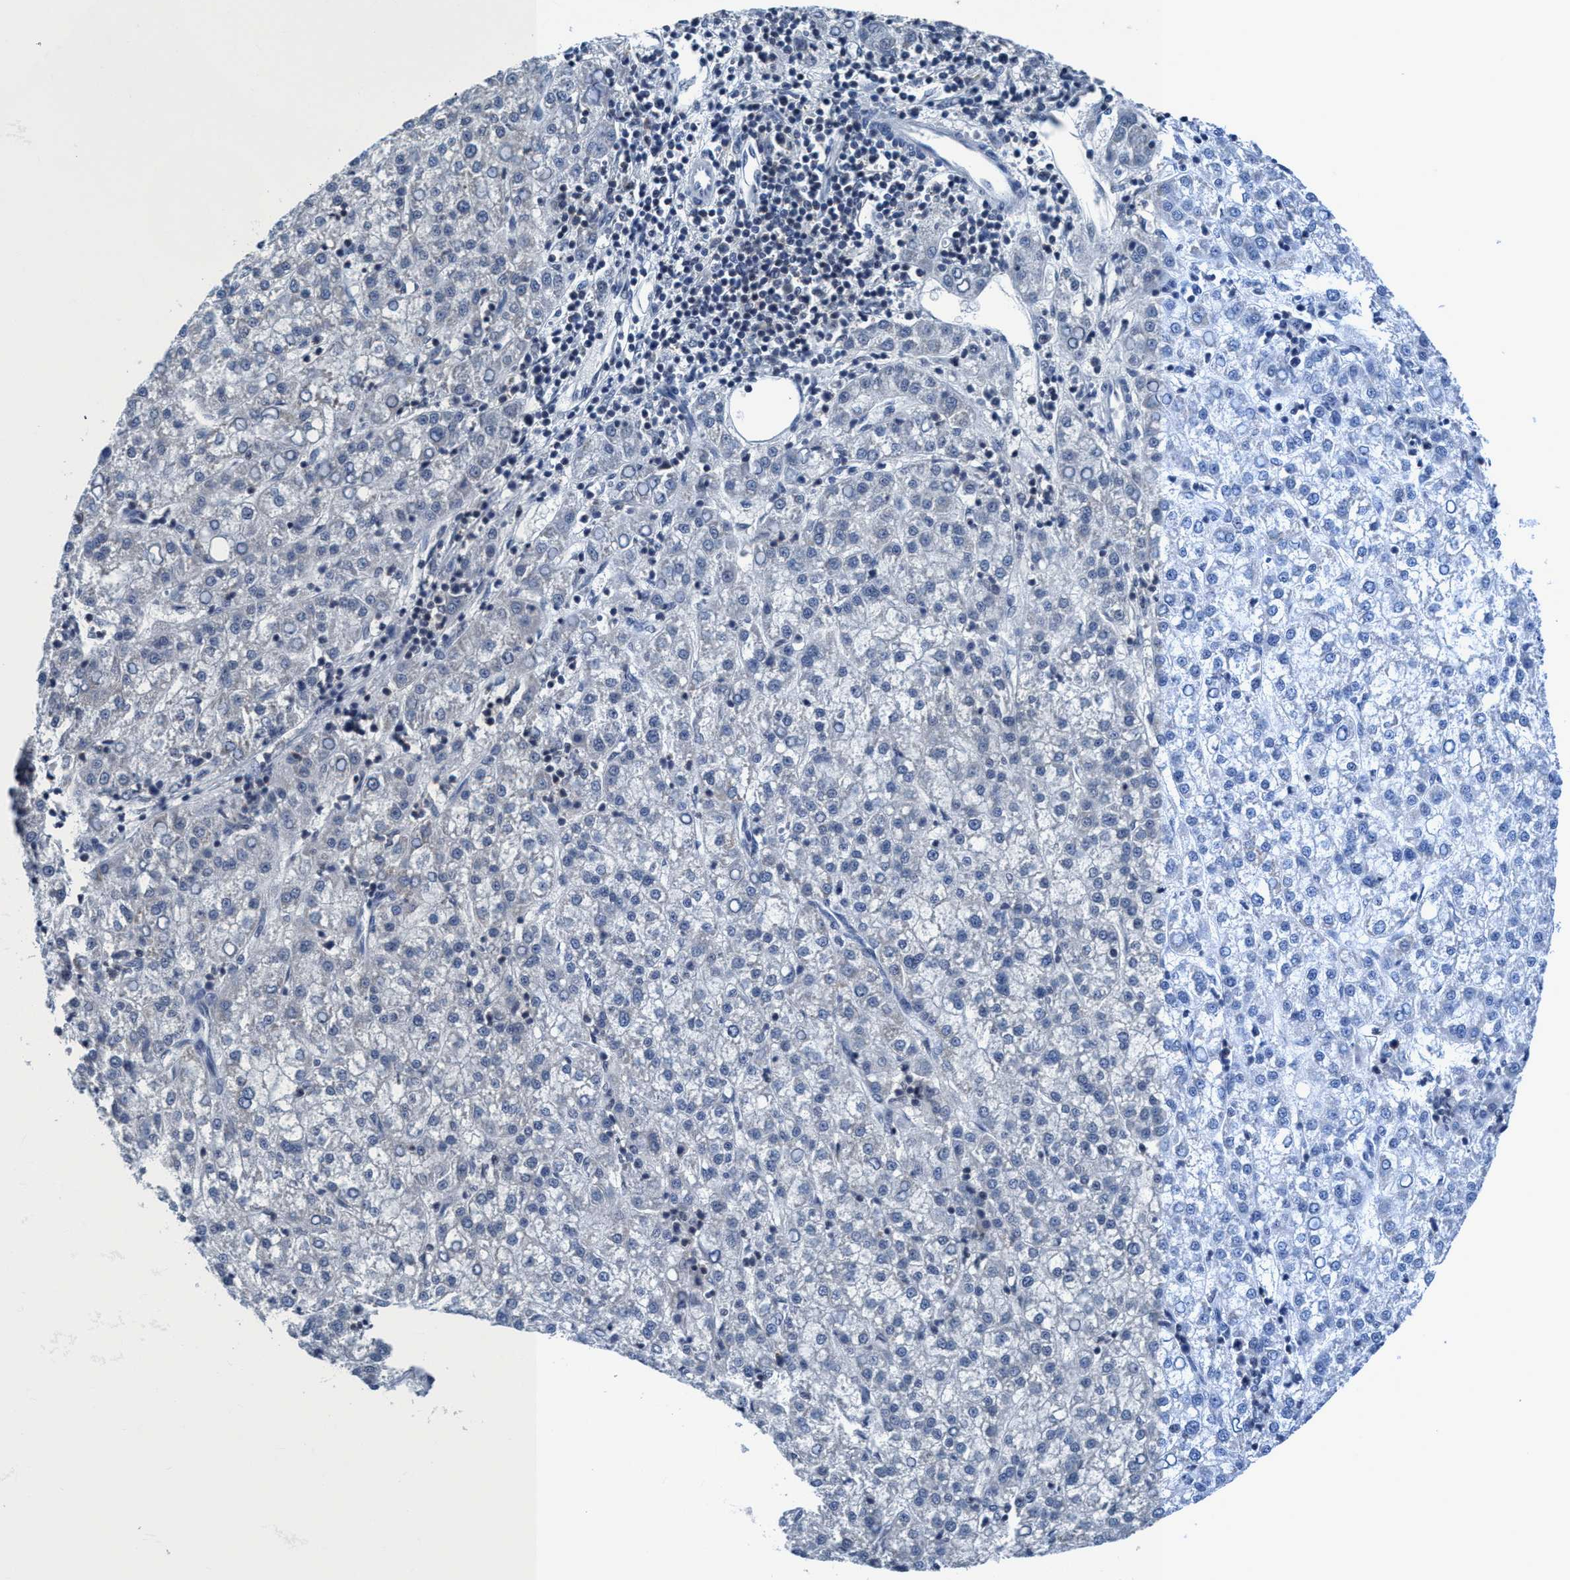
{"staining": {"intensity": "negative", "quantity": "none", "location": "none"}, "tissue": "liver cancer", "cell_type": "Tumor cells", "image_type": "cancer", "snomed": [{"axis": "morphology", "description": "Carcinoma, Hepatocellular, NOS"}, {"axis": "topography", "description": "Liver"}], "caption": "Micrograph shows no significant protein expression in tumor cells of hepatocellular carcinoma (liver). (DAB (3,3'-diaminobenzidine) immunohistochemistry visualized using brightfield microscopy, high magnification).", "gene": "DNAI1", "patient": {"sex": "female", "age": 58}}